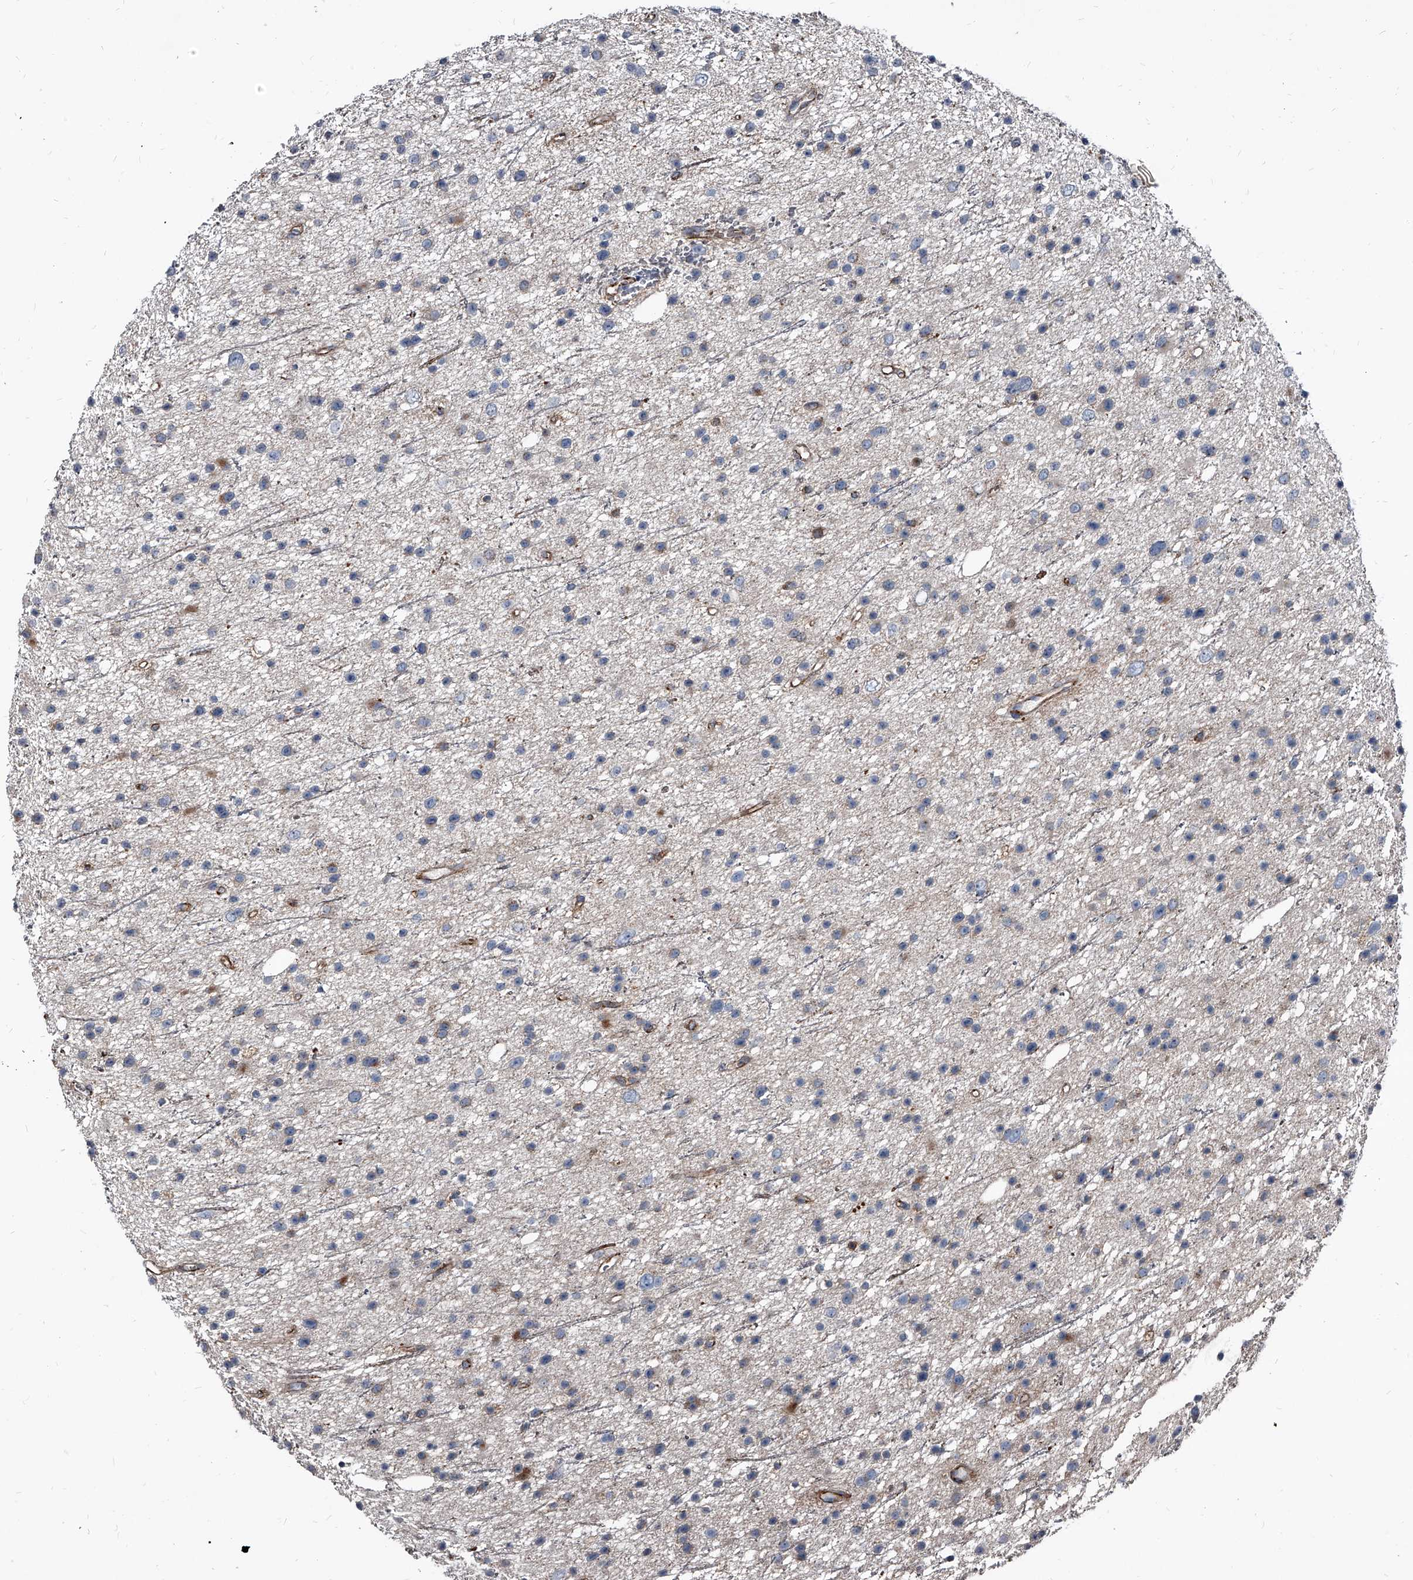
{"staining": {"intensity": "negative", "quantity": "none", "location": "none"}, "tissue": "glioma", "cell_type": "Tumor cells", "image_type": "cancer", "snomed": [{"axis": "morphology", "description": "Glioma, malignant, Low grade"}, {"axis": "topography", "description": "Cerebral cortex"}], "caption": "IHC micrograph of neoplastic tissue: glioma stained with DAB (3,3'-diaminobenzidine) shows no significant protein expression in tumor cells. Brightfield microscopy of IHC stained with DAB (brown) and hematoxylin (blue), captured at high magnification.", "gene": "PGLYRP3", "patient": {"sex": "female", "age": 39}}